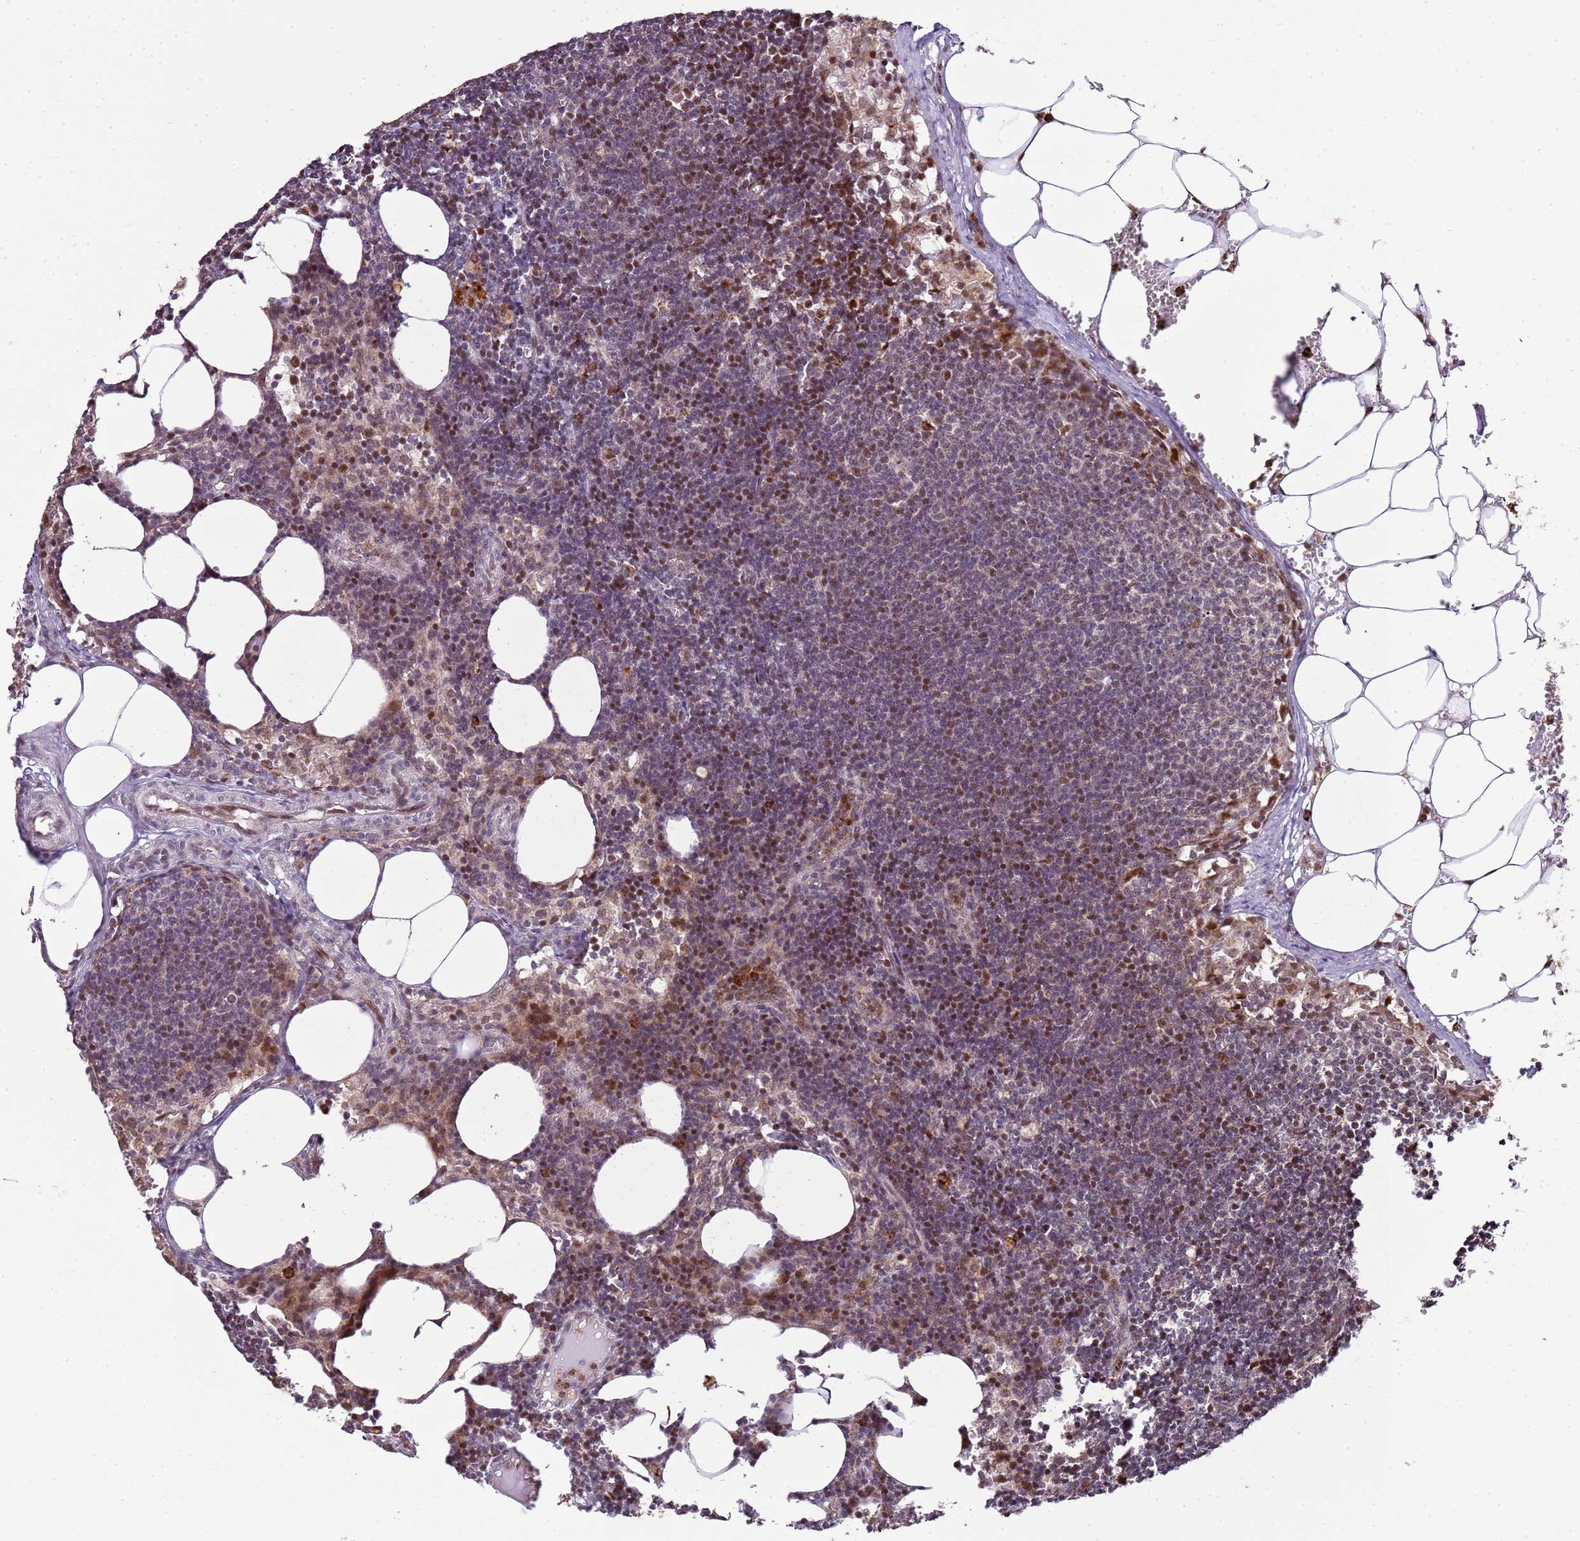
{"staining": {"intensity": "moderate", "quantity": ">75%", "location": "nuclear"}, "tissue": "lymph node", "cell_type": "Germinal center cells", "image_type": "normal", "snomed": [{"axis": "morphology", "description": "Normal tissue, NOS"}, {"axis": "topography", "description": "Lymph node"}], "caption": "The immunohistochemical stain highlights moderate nuclear positivity in germinal center cells of benign lymph node.", "gene": "PEX14", "patient": {"sex": "female", "age": 30}}